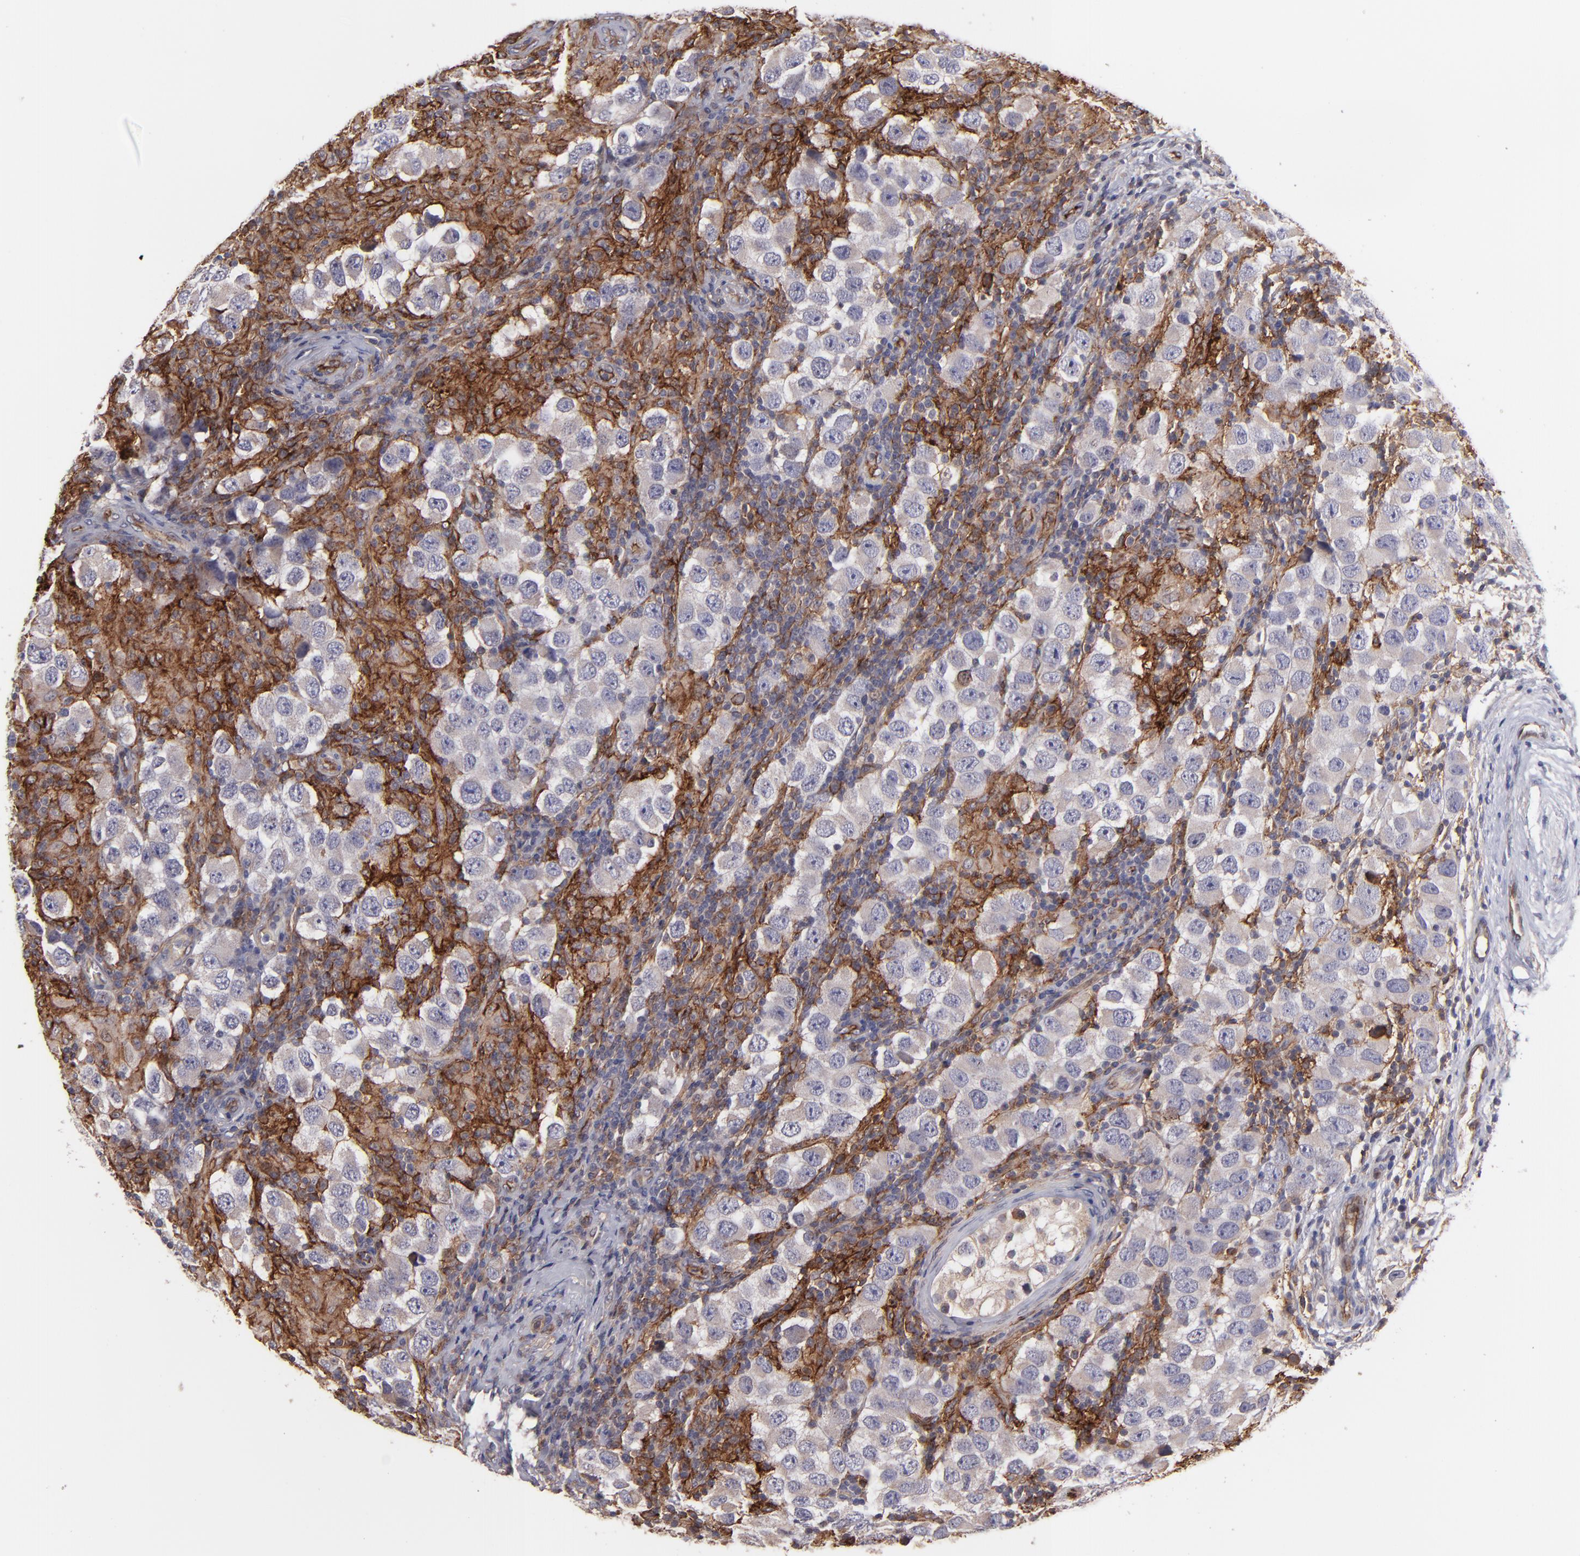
{"staining": {"intensity": "negative", "quantity": "none", "location": "none"}, "tissue": "testis cancer", "cell_type": "Tumor cells", "image_type": "cancer", "snomed": [{"axis": "morphology", "description": "Carcinoma, Embryonal, NOS"}, {"axis": "topography", "description": "Testis"}], "caption": "Tumor cells show no significant protein expression in testis cancer.", "gene": "ICAM1", "patient": {"sex": "male", "age": 21}}